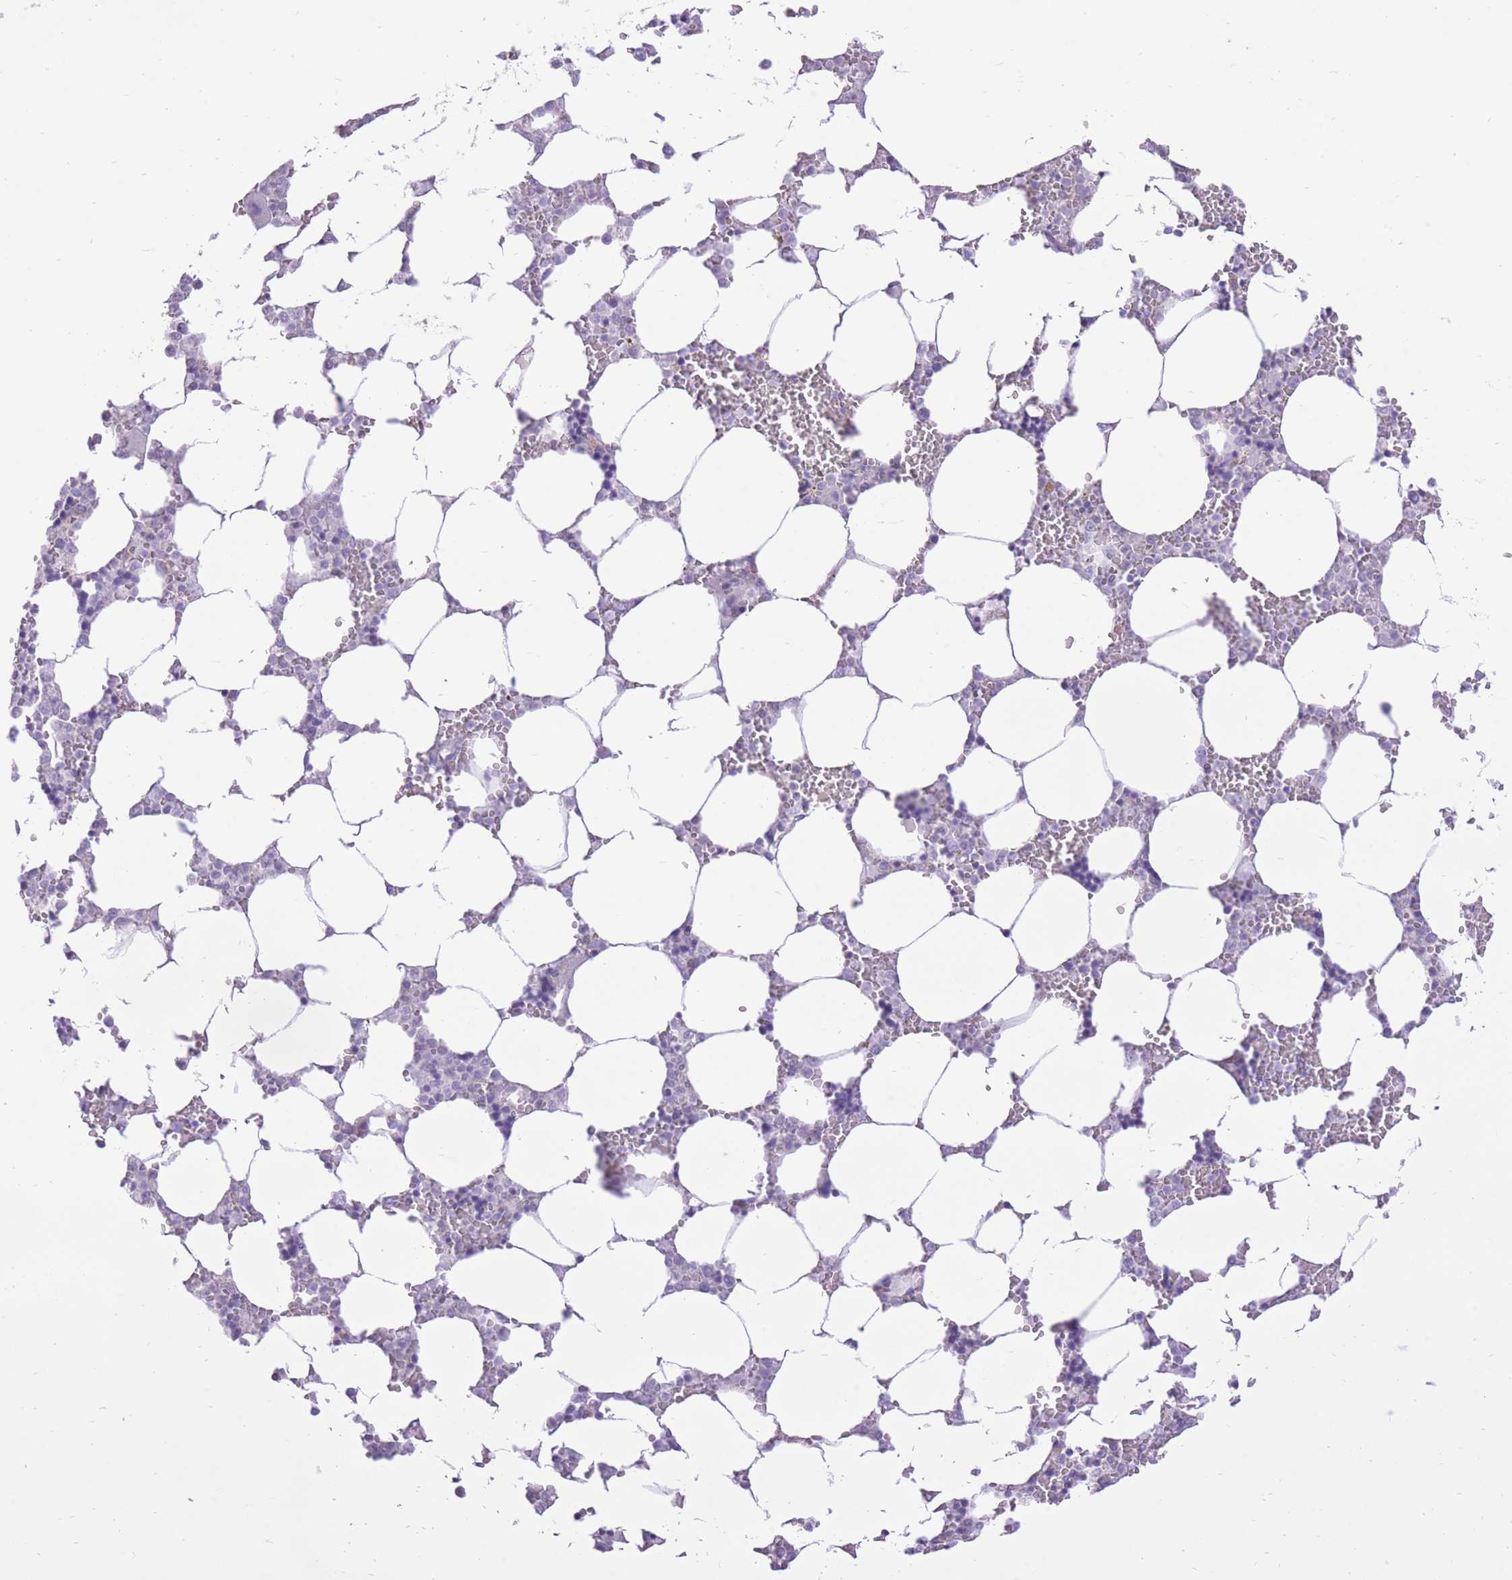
{"staining": {"intensity": "negative", "quantity": "none", "location": "none"}, "tissue": "bone marrow", "cell_type": "Hematopoietic cells", "image_type": "normal", "snomed": [{"axis": "morphology", "description": "Normal tissue, NOS"}, {"axis": "topography", "description": "Bone marrow"}], "caption": "Hematopoietic cells show no significant staining in benign bone marrow. Nuclei are stained in blue.", "gene": "SLC4A4", "patient": {"sex": "male", "age": 64}}